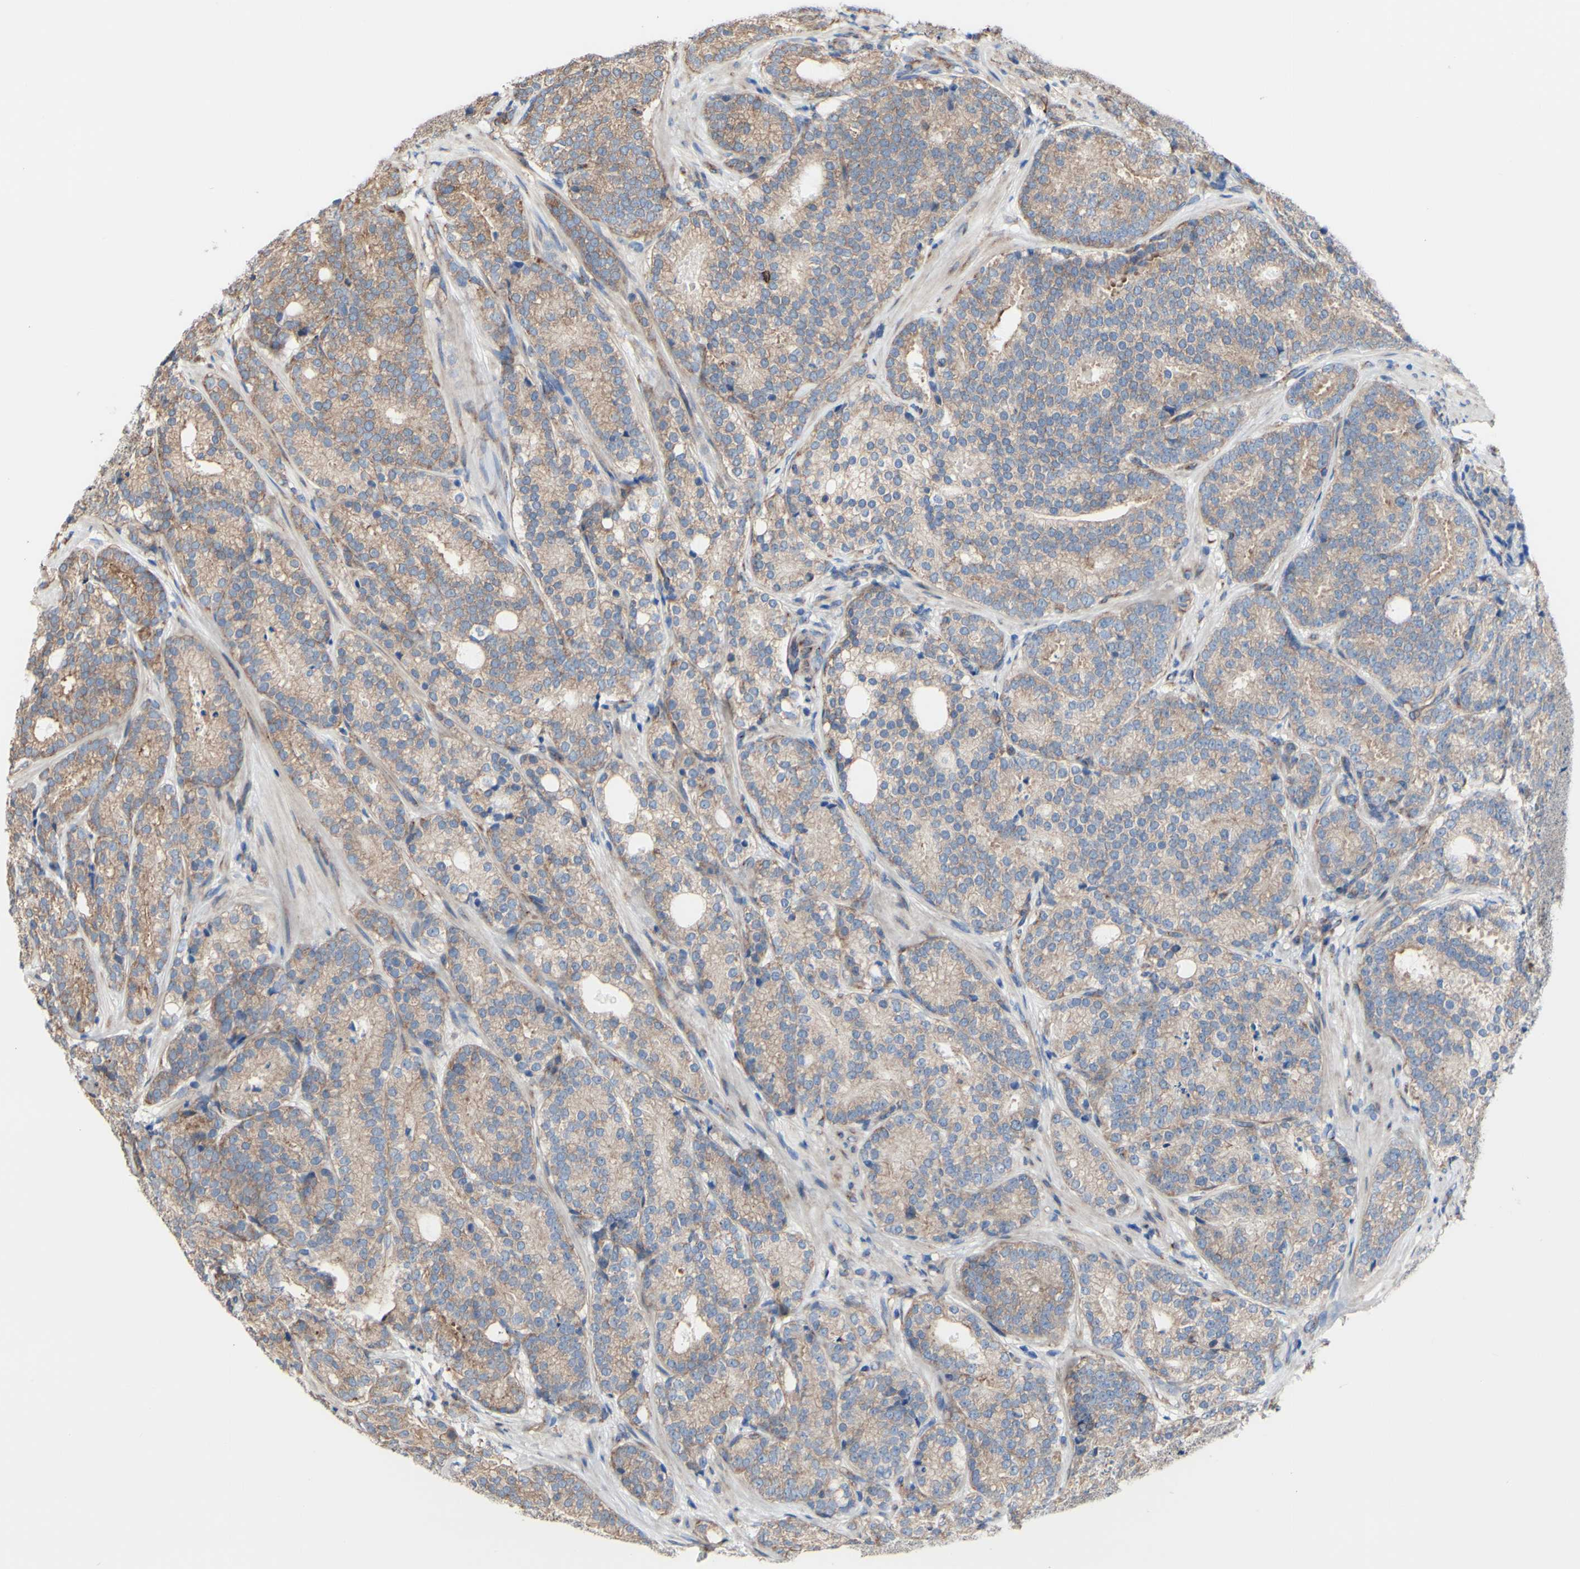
{"staining": {"intensity": "moderate", "quantity": ">75%", "location": "cytoplasmic/membranous"}, "tissue": "prostate cancer", "cell_type": "Tumor cells", "image_type": "cancer", "snomed": [{"axis": "morphology", "description": "Adenocarcinoma, High grade"}, {"axis": "topography", "description": "Prostate"}], "caption": "IHC of prostate cancer (adenocarcinoma (high-grade)) displays medium levels of moderate cytoplasmic/membranous positivity in about >75% of tumor cells.", "gene": "LRIG3", "patient": {"sex": "male", "age": 61}}